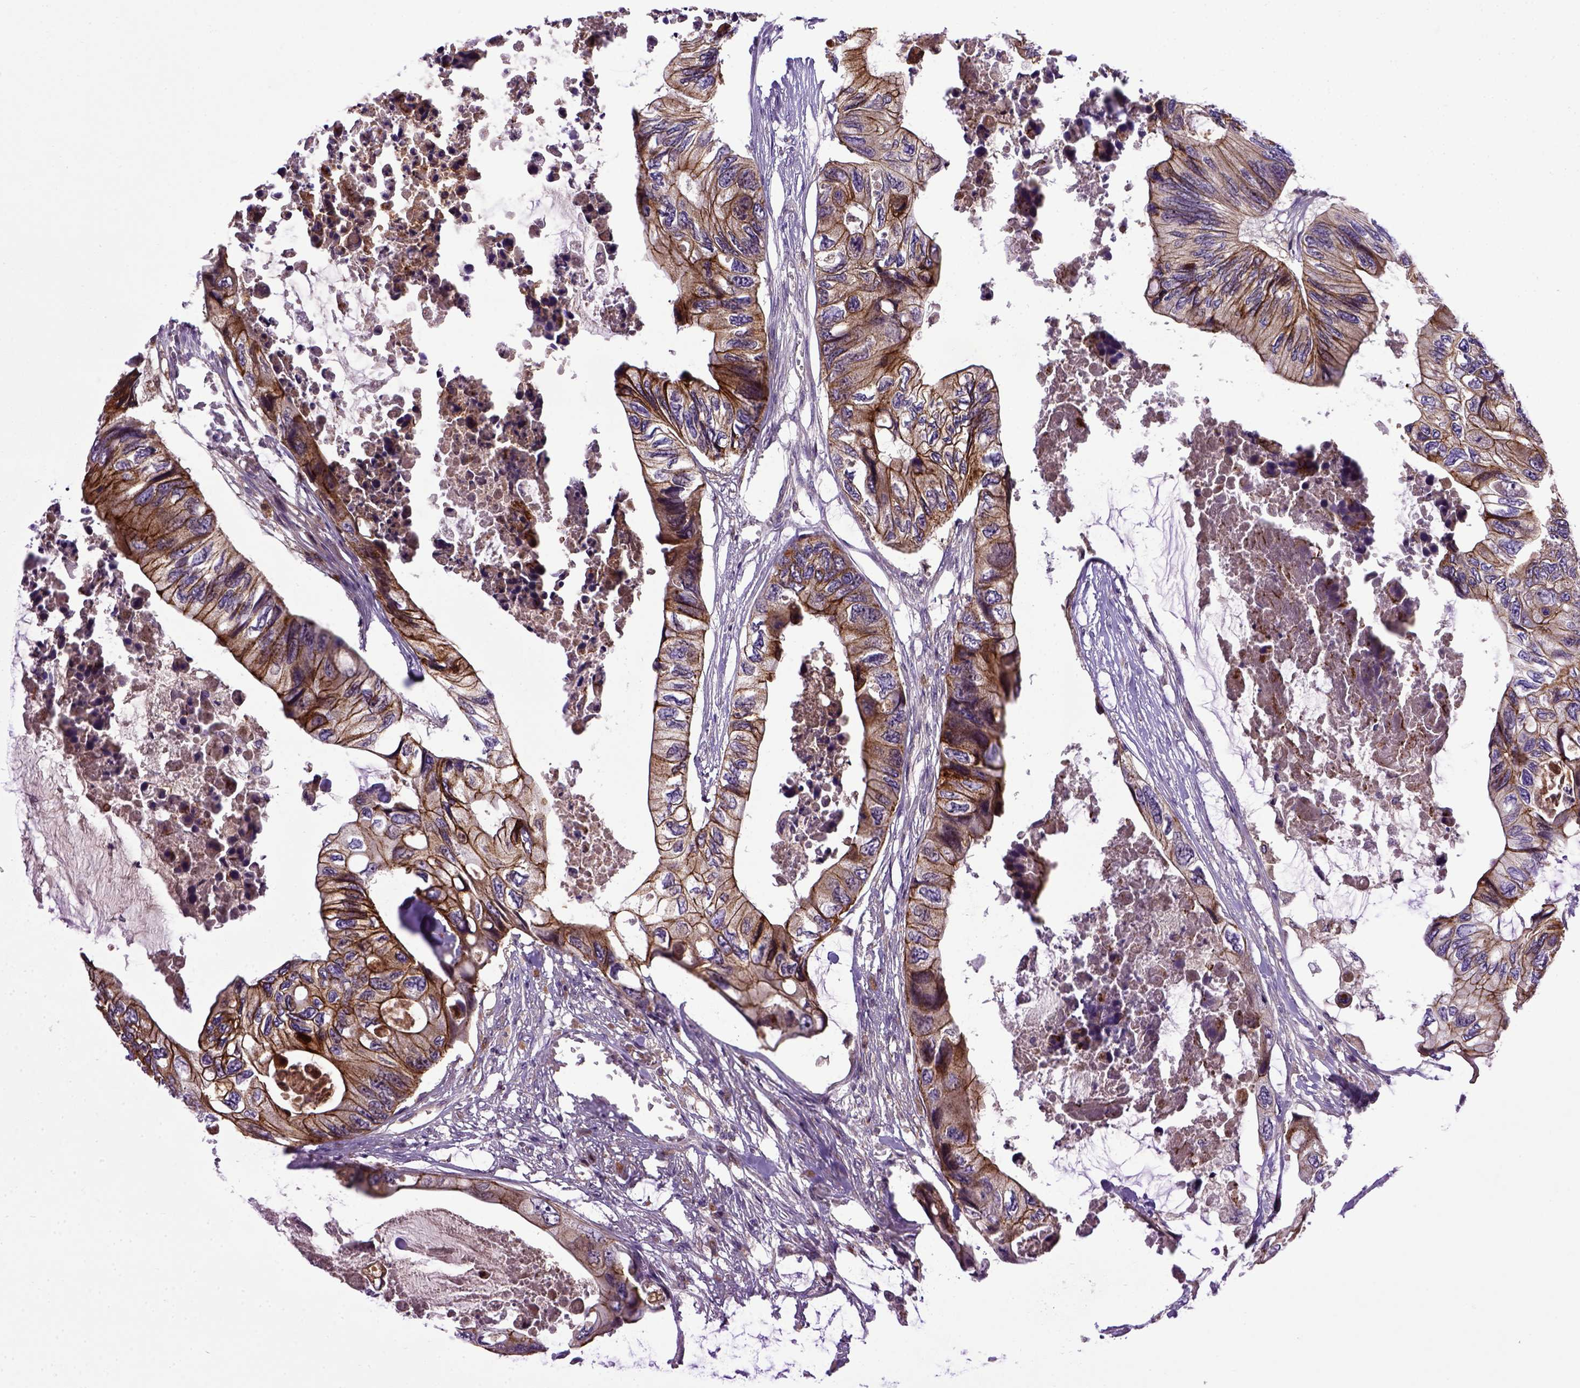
{"staining": {"intensity": "strong", "quantity": ">75%", "location": "cytoplasmic/membranous"}, "tissue": "colorectal cancer", "cell_type": "Tumor cells", "image_type": "cancer", "snomed": [{"axis": "morphology", "description": "Adenocarcinoma, NOS"}, {"axis": "topography", "description": "Rectum"}], "caption": "High-magnification brightfield microscopy of colorectal cancer stained with DAB (brown) and counterstained with hematoxylin (blue). tumor cells exhibit strong cytoplasmic/membranous staining is present in approximately>75% of cells.", "gene": "CDH1", "patient": {"sex": "male", "age": 63}}